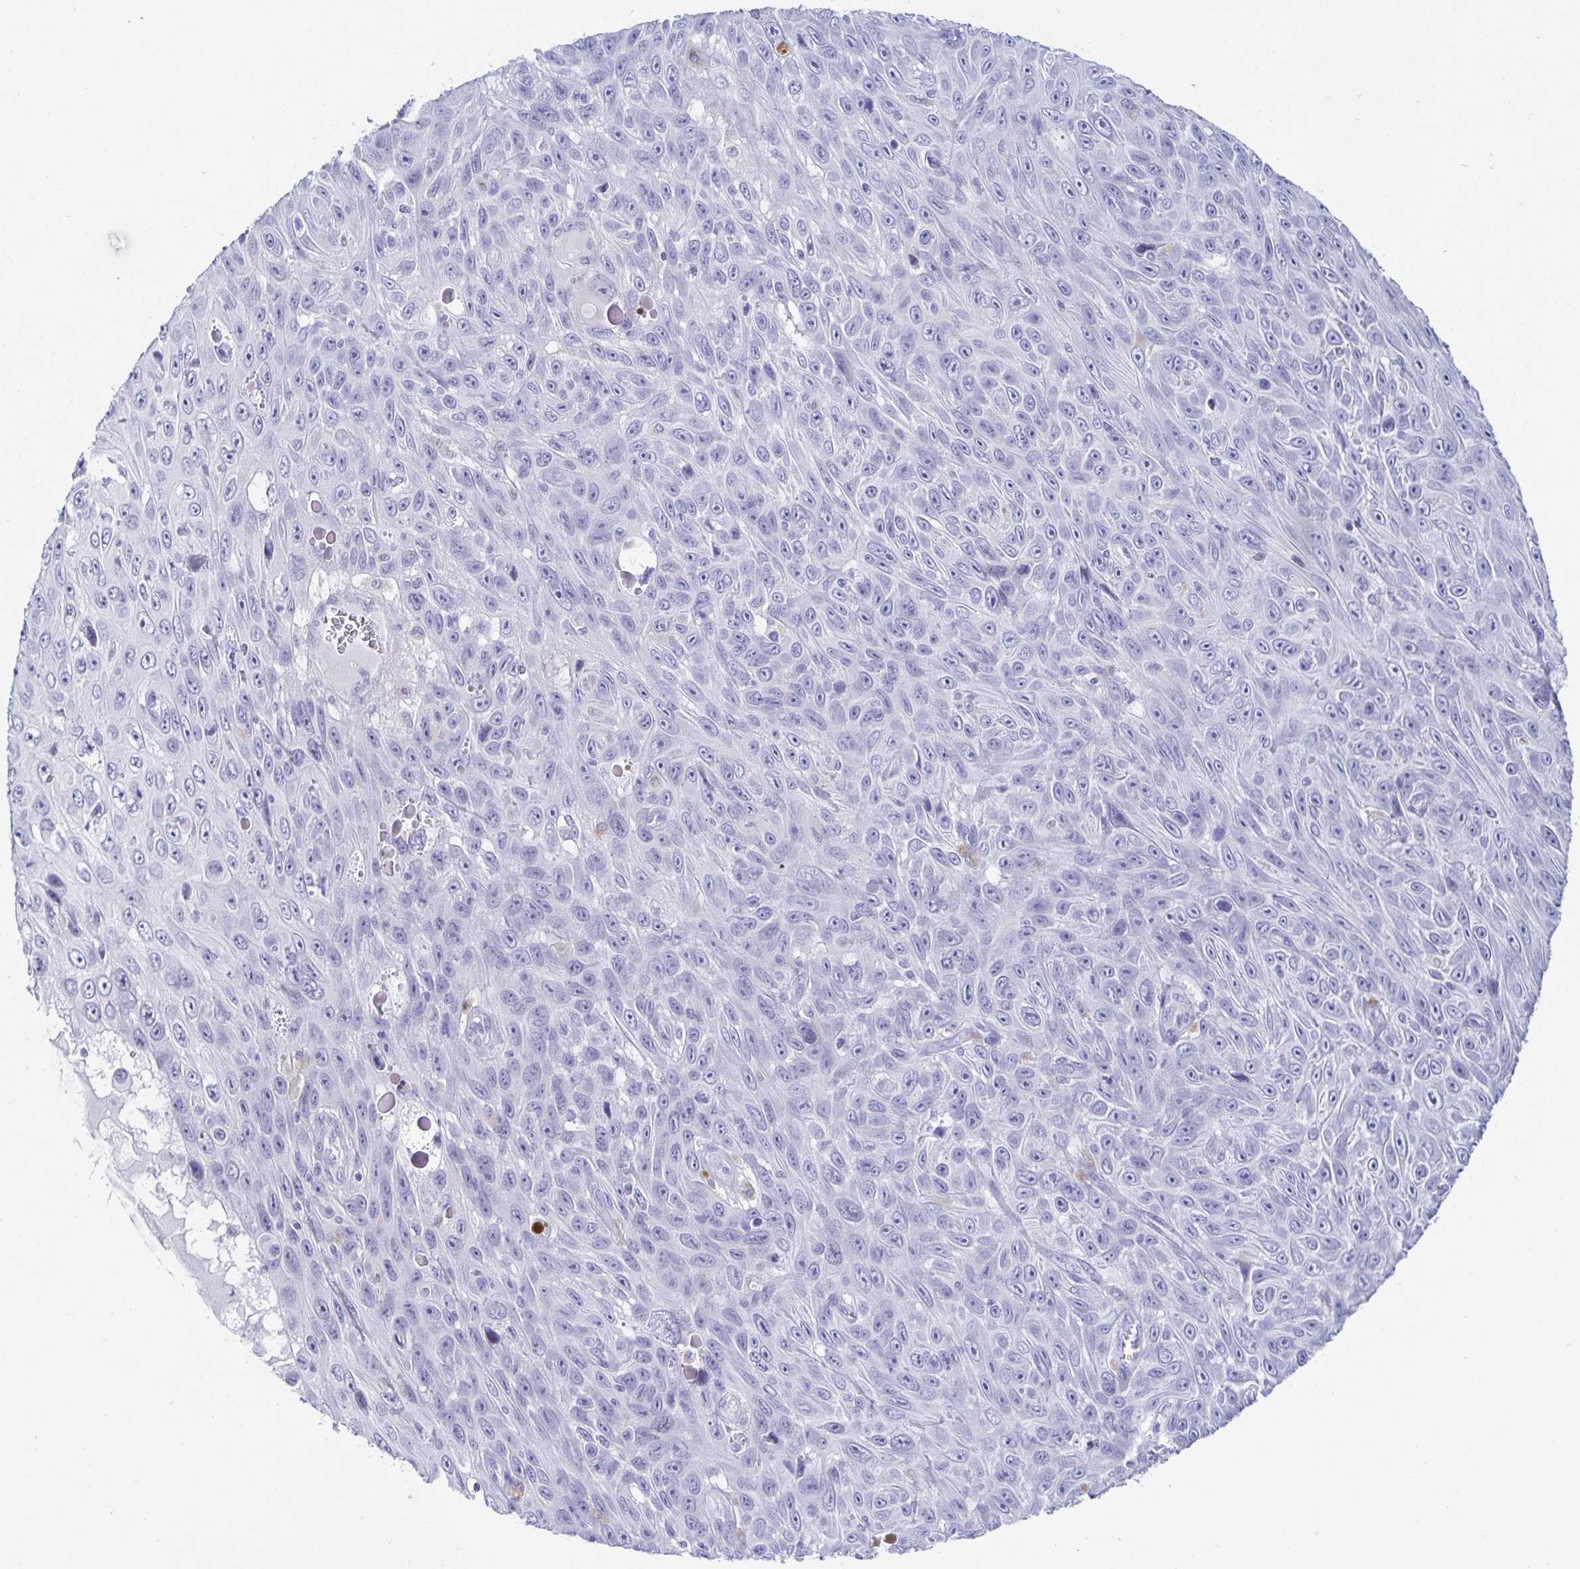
{"staining": {"intensity": "negative", "quantity": "none", "location": "none"}, "tissue": "skin cancer", "cell_type": "Tumor cells", "image_type": "cancer", "snomed": [{"axis": "morphology", "description": "Squamous cell carcinoma, NOS"}, {"axis": "topography", "description": "Skin"}], "caption": "This is an immunohistochemistry image of skin cancer. There is no expression in tumor cells.", "gene": "OR10K1", "patient": {"sex": "male", "age": 82}}